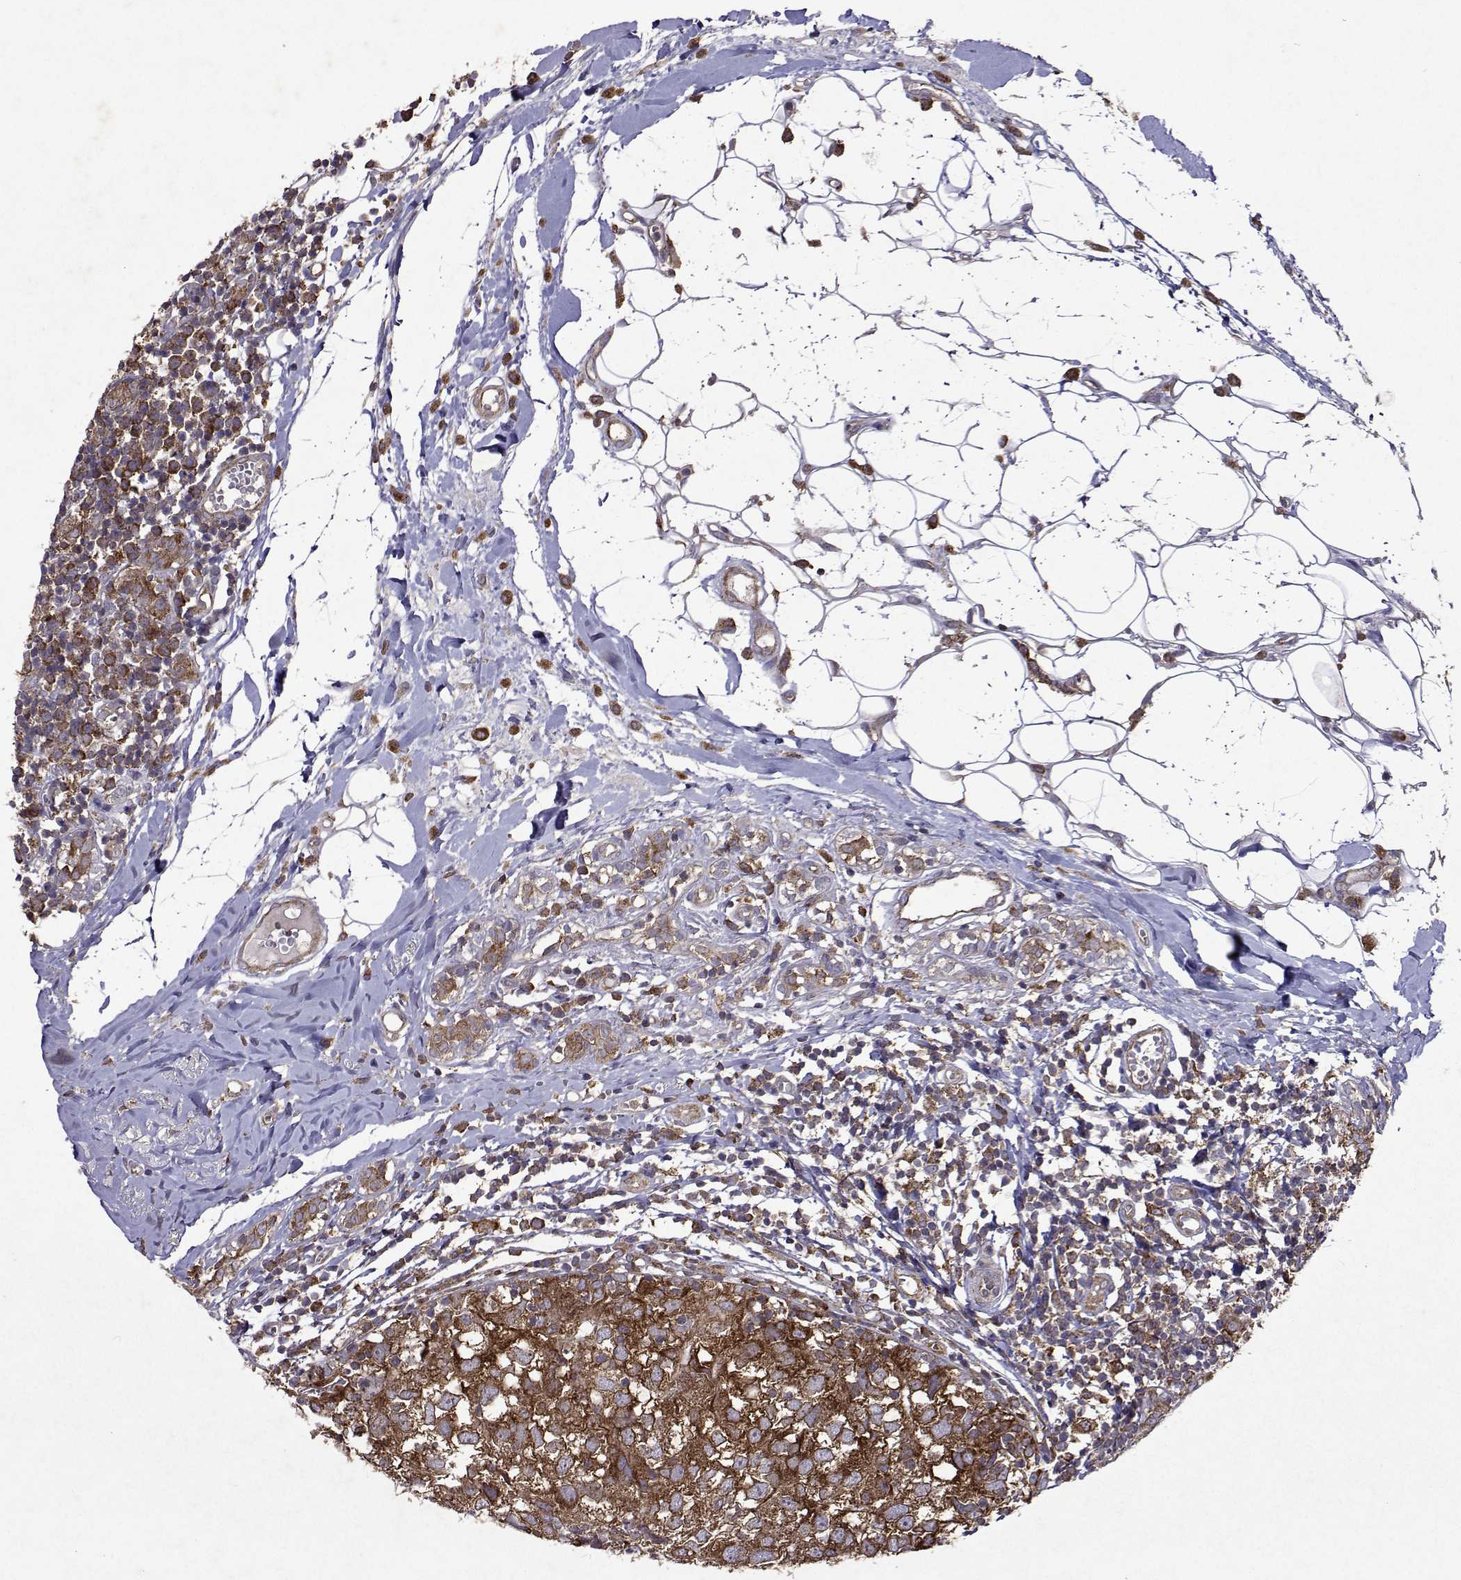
{"staining": {"intensity": "moderate", "quantity": ">75%", "location": "cytoplasmic/membranous"}, "tissue": "breast cancer", "cell_type": "Tumor cells", "image_type": "cancer", "snomed": [{"axis": "morphology", "description": "Duct carcinoma"}, {"axis": "topography", "description": "Breast"}], "caption": "Immunohistochemical staining of human breast invasive ductal carcinoma demonstrates medium levels of moderate cytoplasmic/membranous staining in approximately >75% of tumor cells.", "gene": "TARBP2", "patient": {"sex": "female", "age": 30}}